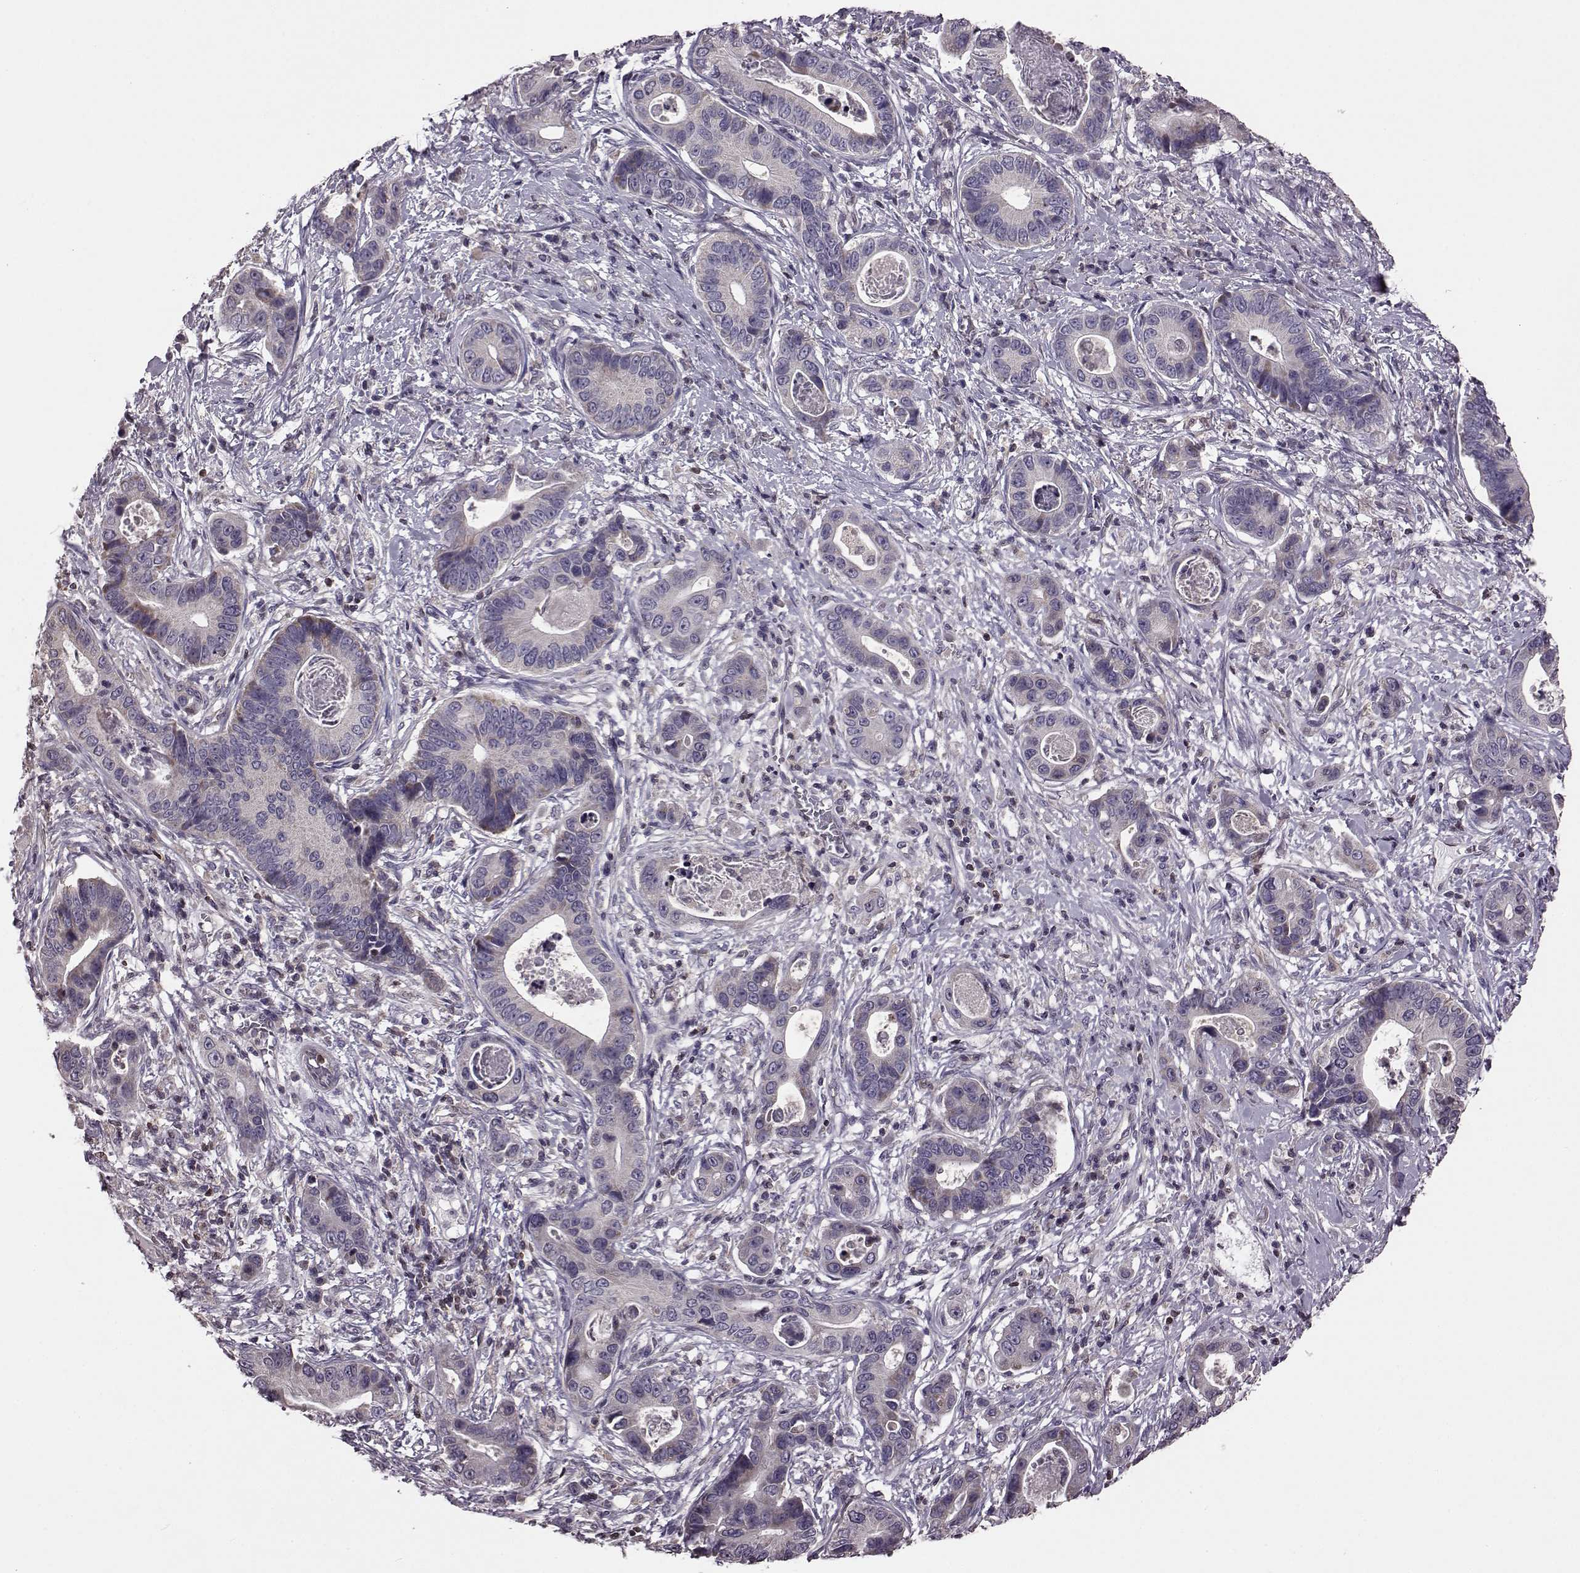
{"staining": {"intensity": "negative", "quantity": "none", "location": "none"}, "tissue": "stomach cancer", "cell_type": "Tumor cells", "image_type": "cancer", "snomed": [{"axis": "morphology", "description": "Adenocarcinoma, NOS"}, {"axis": "topography", "description": "Stomach"}], "caption": "Protein analysis of stomach cancer shows no significant staining in tumor cells.", "gene": "CDC42SE1", "patient": {"sex": "male", "age": 84}}